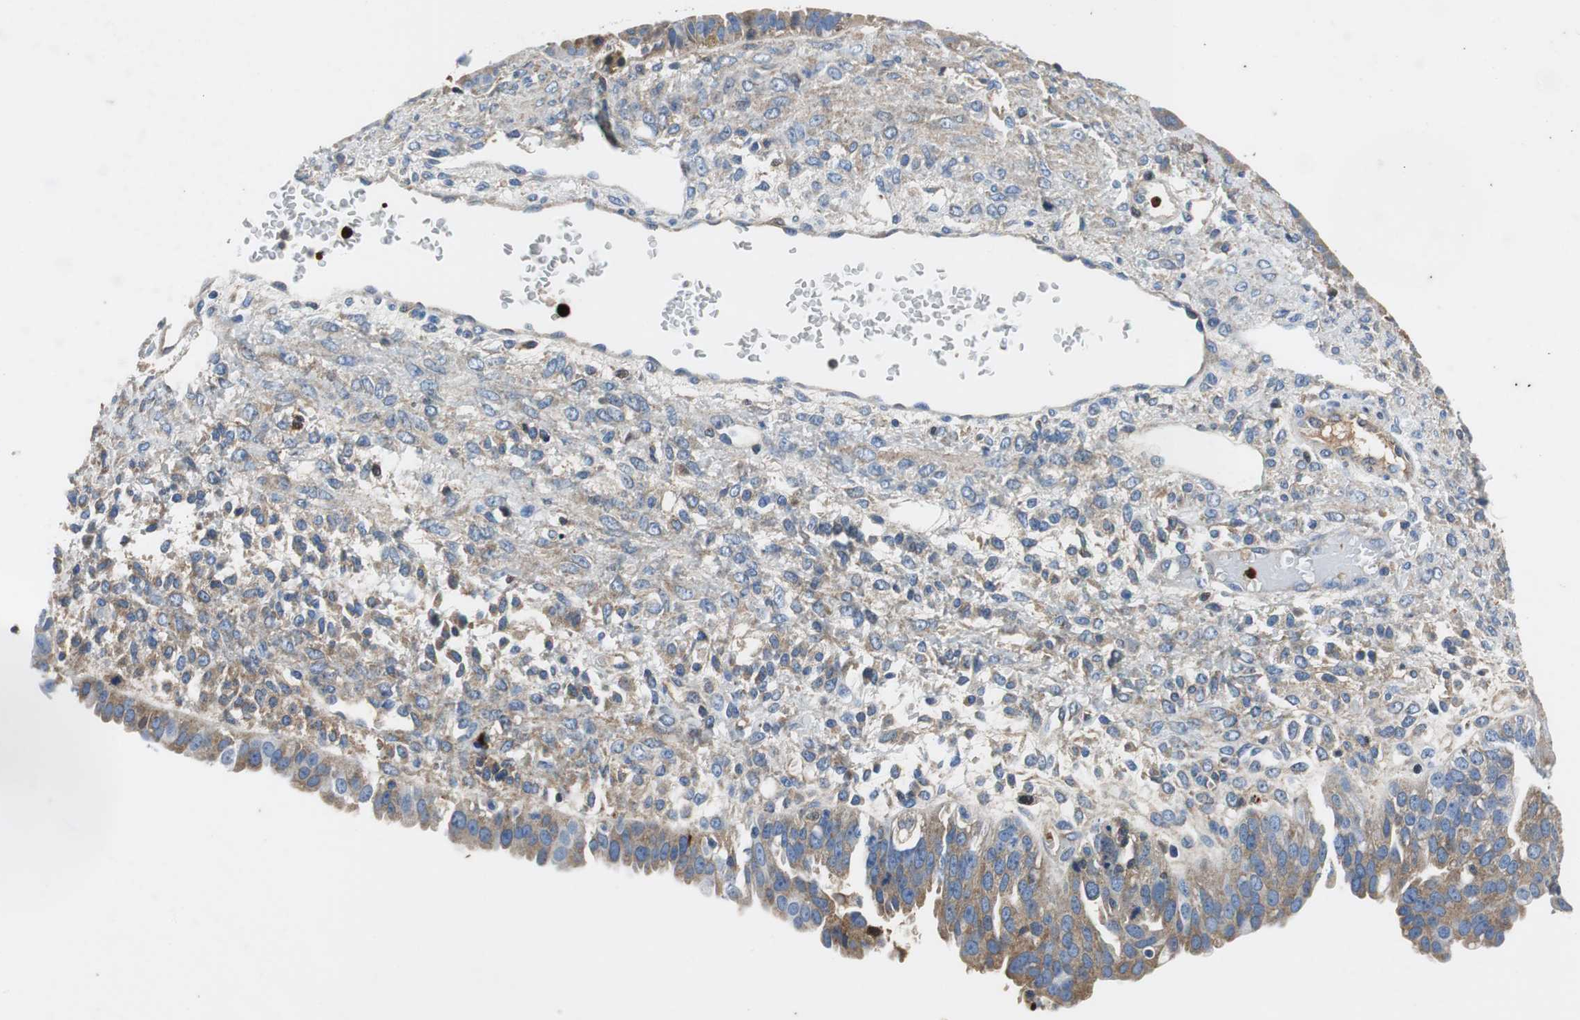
{"staining": {"intensity": "weak", "quantity": "25%-75%", "location": "cytoplasmic/membranous,nuclear"}, "tissue": "ovarian cancer", "cell_type": "Tumor cells", "image_type": "cancer", "snomed": [{"axis": "morphology", "description": "Carcinoma, NOS"}, {"axis": "topography", "description": "Soft tissue"}, {"axis": "topography", "description": "Ovary"}], "caption": "Ovarian cancer (carcinoma) stained with IHC reveals weak cytoplasmic/membranous and nuclear staining in approximately 25%-75% of tumor cells.", "gene": "ORM1", "patient": {"sex": "female", "age": 54}}